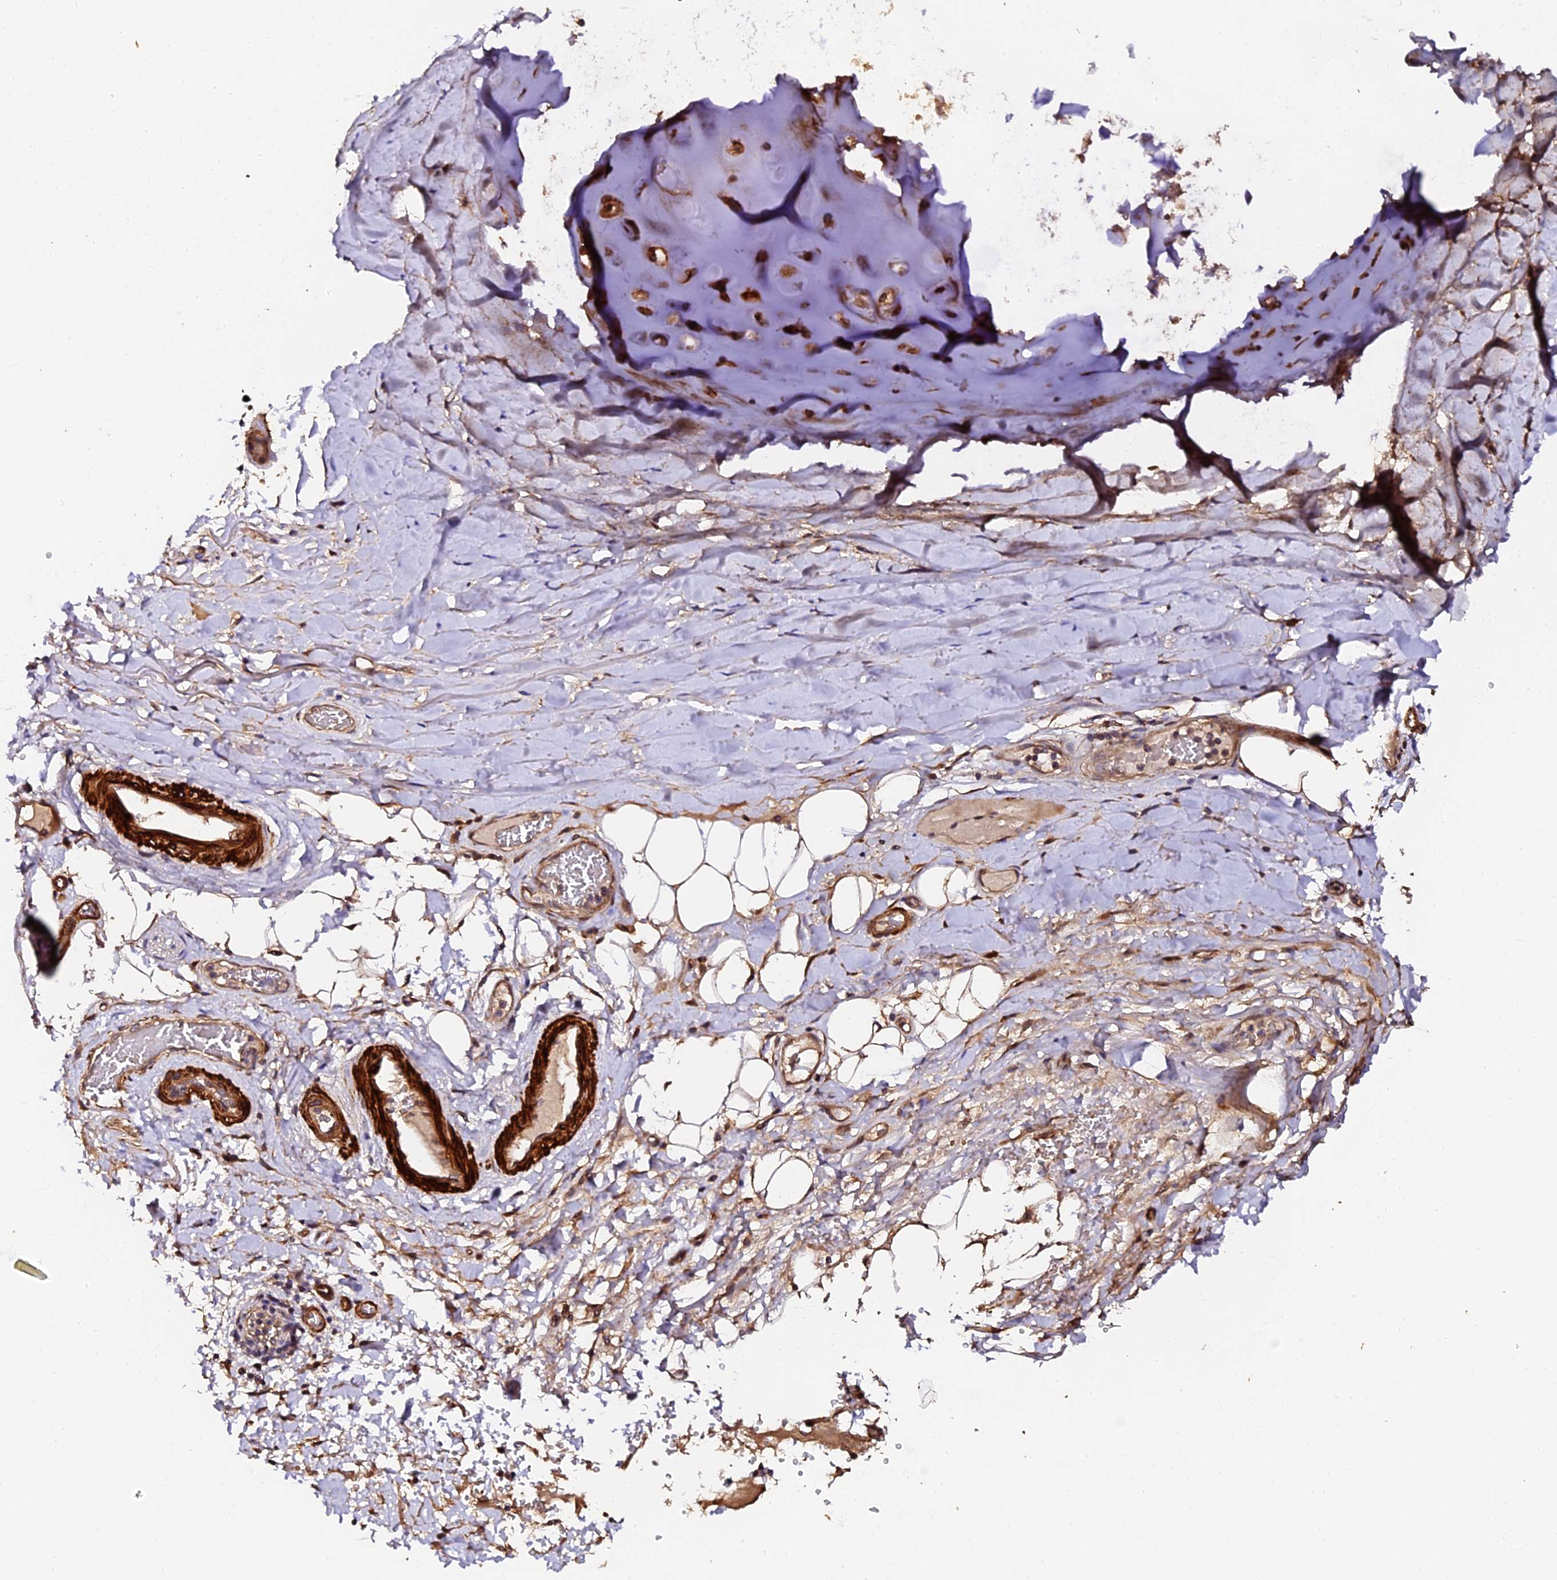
{"staining": {"intensity": "moderate", "quantity": ">75%", "location": "cytoplasmic/membranous"}, "tissue": "adipose tissue", "cell_type": "Adipocytes", "image_type": "normal", "snomed": [{"axis": "morphology", "description": "Normal tissue, NOS"}, {"axis": "topography", "description": "Cartilage tissue"}], "caption": "Protein expression analysis of unremarkable human adipose tissue reveals moderate cytoplasmic/membranous positivity in about >75% of adipocytes.", "gene": "TDO2", "patient": {"sex": "female", "age": 63}}